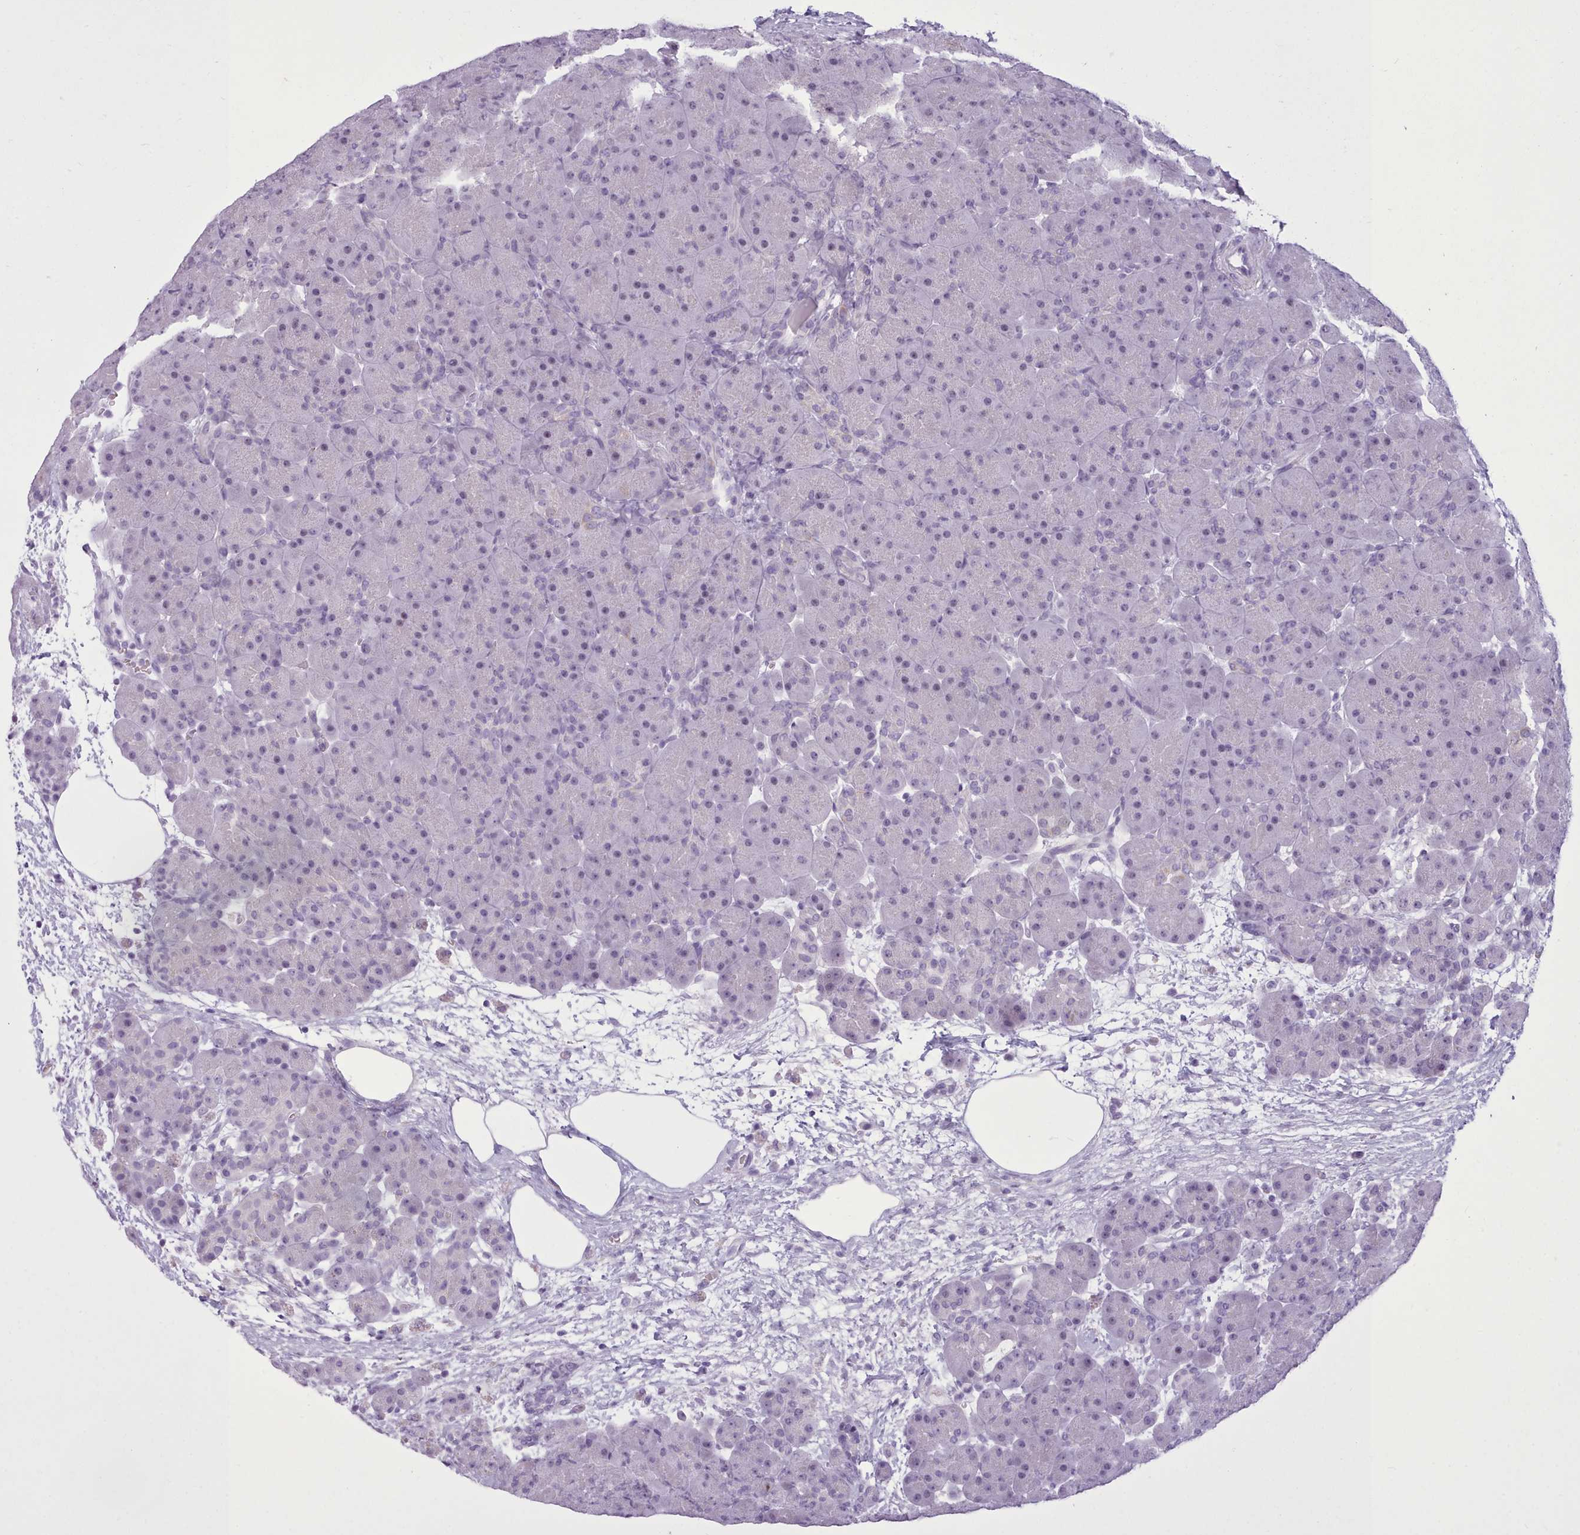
{"staining": {"intensity": "weak", "quantity": "<25%", "location": "nuclear"}, "tissue": "pancreas", "cell_type": "Exocrine glandular cells", "image_type": "normal", "snomed": [{"axis": "morphology", "description": "Normal tissue, NOS"}, {"axis": "topography", "description": "Pancreas"}], "caption": "High magnification brightfield microscopy of benign pancreas stained with DAB (3,3'-diaminobenzidine) (brown) and counterstained with hematoxylin (blue): exocrine glandular cells show no significant expression. The staining was performed using DAB (3,3'-diaminobenzidine) to visualize the protein expression in brown, while the nuclei were stained in blue with hematoxylin (Magnification: 20x).", "gene": "FBXO48", "patient": {"sex": "male", "age": 66}}